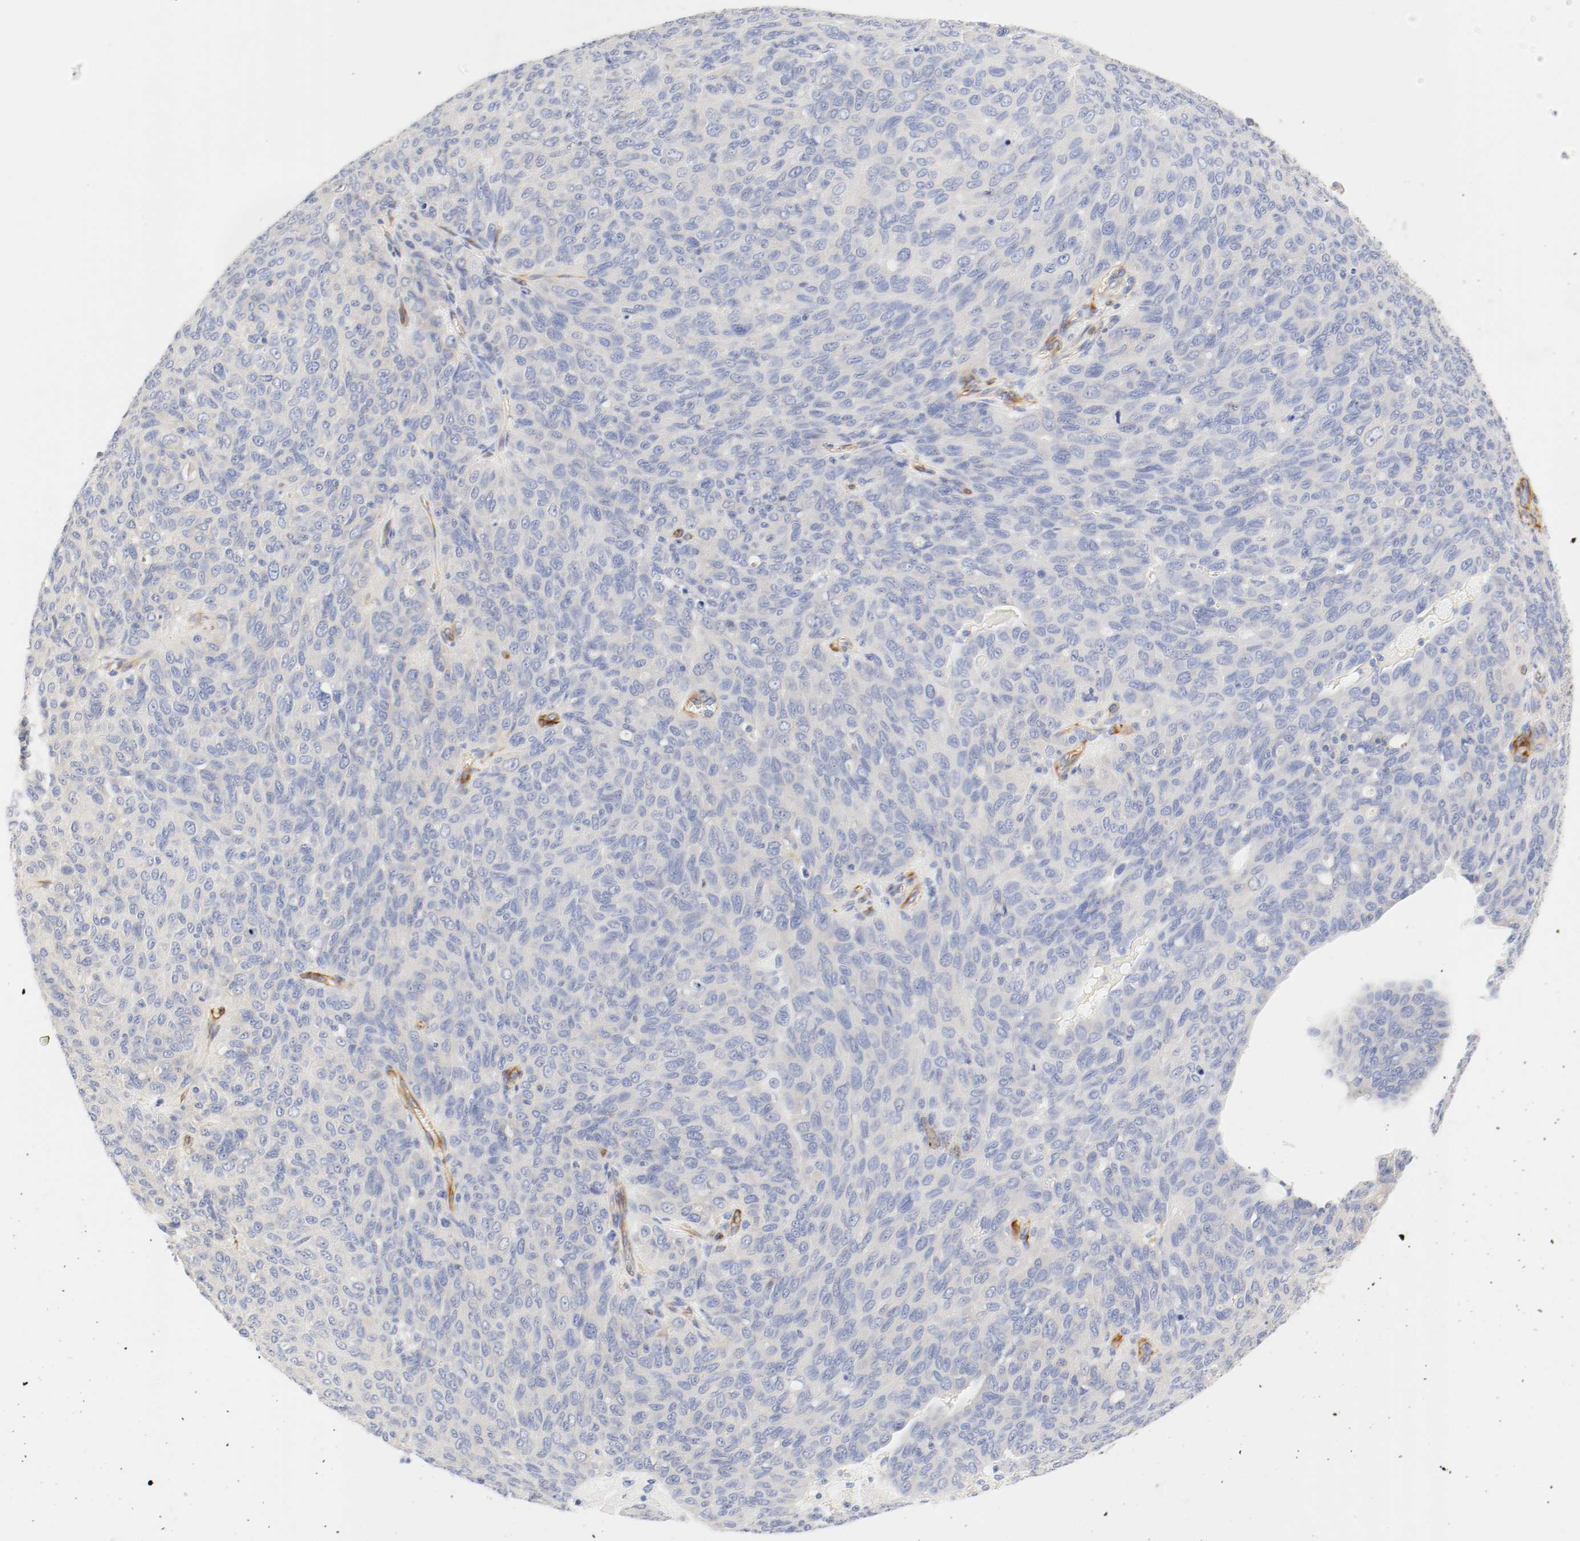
{"staining": {"intensity": "weak", "quantity": "<25%", "location": "cytoplasmic/membranous"}, "tissue": "ovarian cancer", "cell_type": "Tumor cells", "image_type": "cancer", "snomed": [{"axis": "morphology", "description": "Carcinoma, endometroid"}, {"axis": "topography", "description": "Ovary"}], "caption": "IHC of human endometroid carcinoma (ovarian) displays no expression in tumor cells.", "gene": "GIT1", "patient": {"sex": "female", "age": 60}}